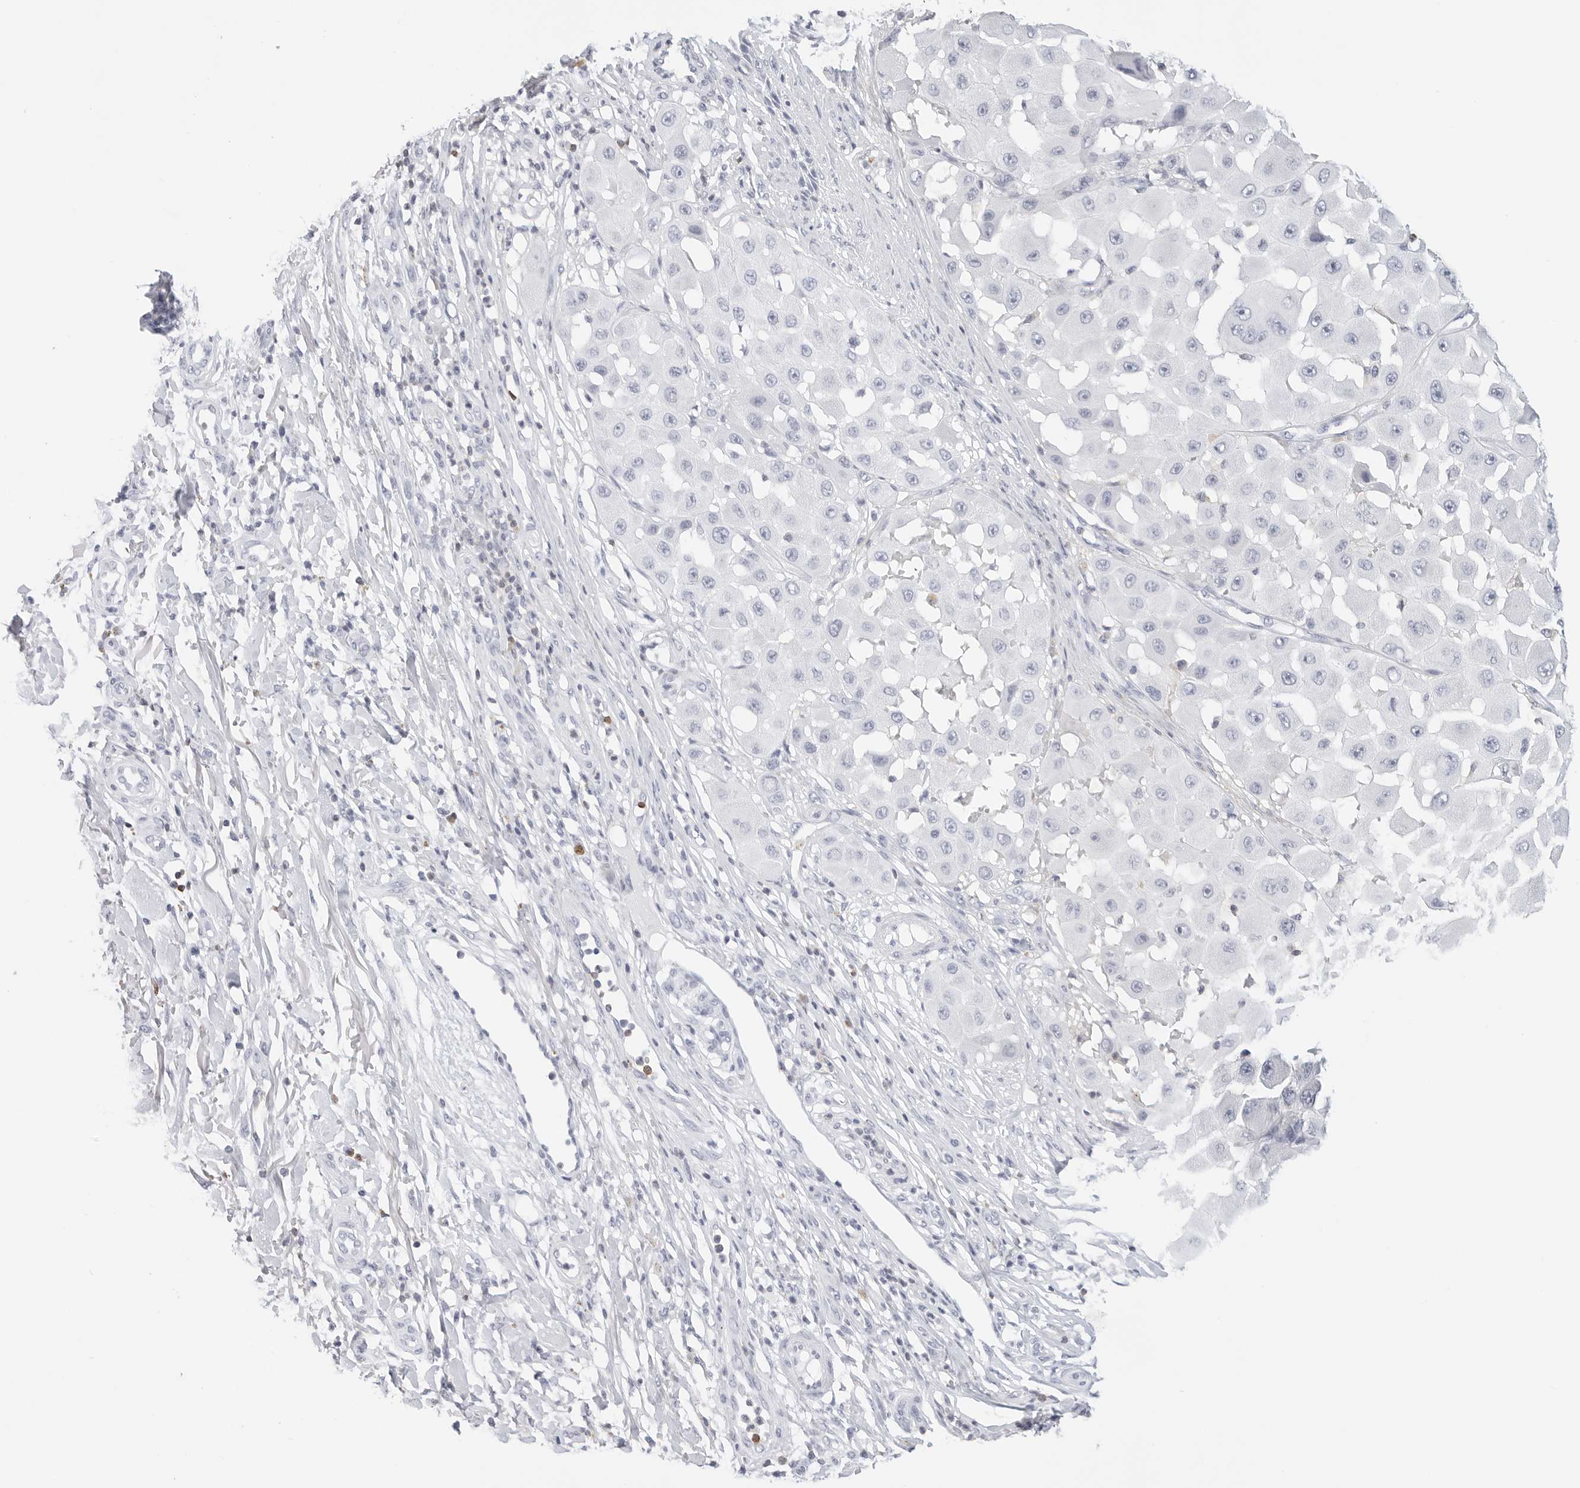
{"staining": {"intensity": "negative", "quantity": "none", "location": "none"}, "tissue": "melanoma", "cell_type": "Tumor cells", "image_type": "cancer", "snomed": [{"axis": "morphology", "description": "Malignant melanoma, NOS"}, {"axis": "topography", "description": "Skin"}], "caption": "IHC histopathology image of neoplastic tissue: malignant melanoma stained with DAB (3,3'-diaminobenzidine) displays no significant protein positivity in tumor cells.", "gene": "SLC9A3R1", "patient": {"sex": "female", "age": 81}}